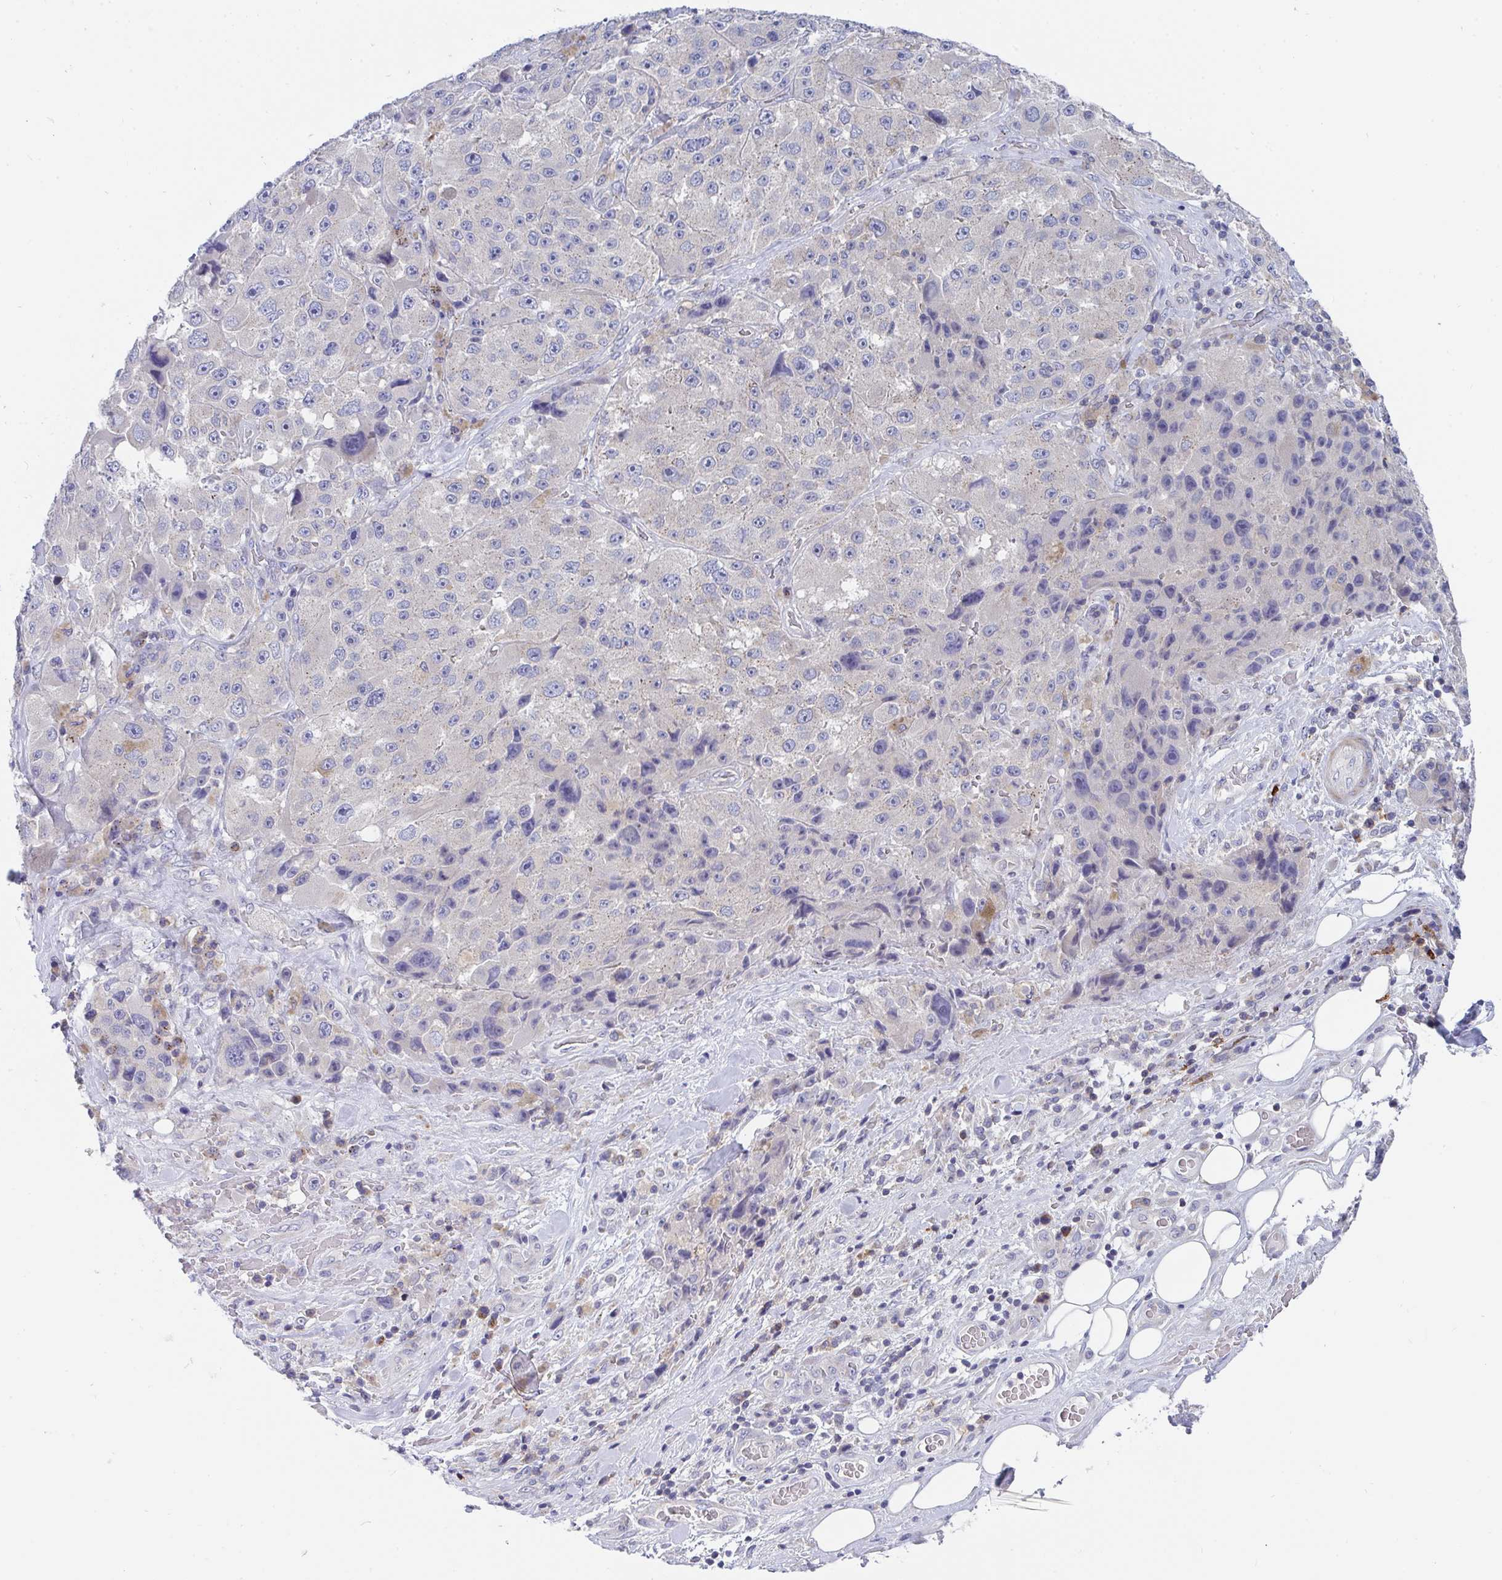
{"staining": {"intensity": "negative", "quantity": "none", "location": "none"}, "tissue": "melanoma", "cell_type": "Tumor cells", "image_type": "cancer", "snomed": [{"axis": "morphology", "description": "Malignant melanoma, Metastatic site"}, {"axis": "topography", "description": "Lymph node"}], "caption": "This is an IHC micrograph of melanoma. There is no expression in tumor cells.", "gene": "FRMD3", "patient": {"sex": "male", "age": 62}}